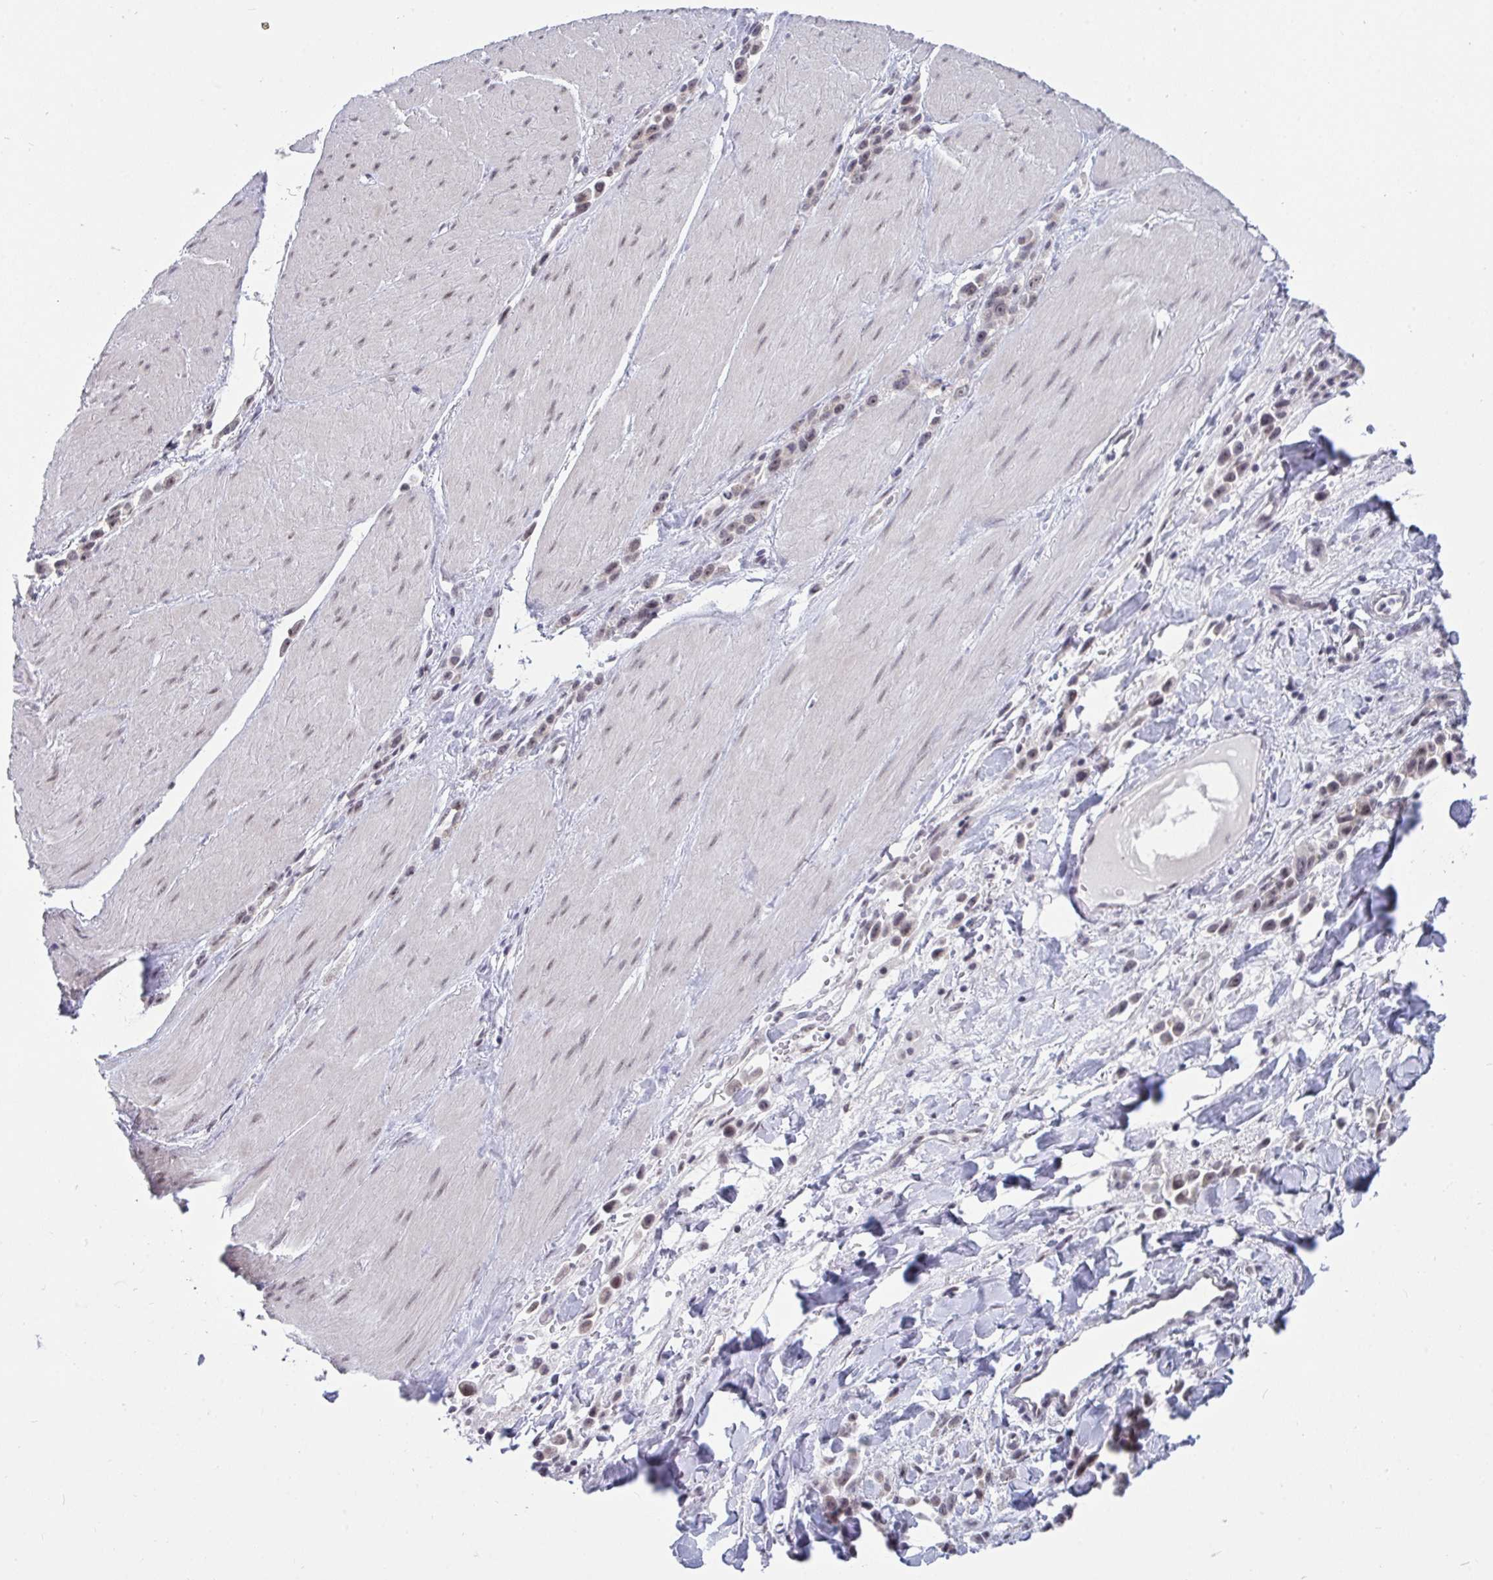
{"staining": {"intensity": "weak", "quantity": "<25%", "location": "nuclear"}, "tissue": "stomach cancer", "cell_type": "Tumor cells", "image_type": "cancer", "snomed": [{"axis": "morphology", "description": "Adenocarcinoma, NOS"}, {"axis": "topography", "description": "Stomach"}], "caption": "Histopathology image shows no protein expression in tumor cells of stomach cancer tissue.", "gene": "PRR14", "patient": {"sex": "male", "age": 47}}